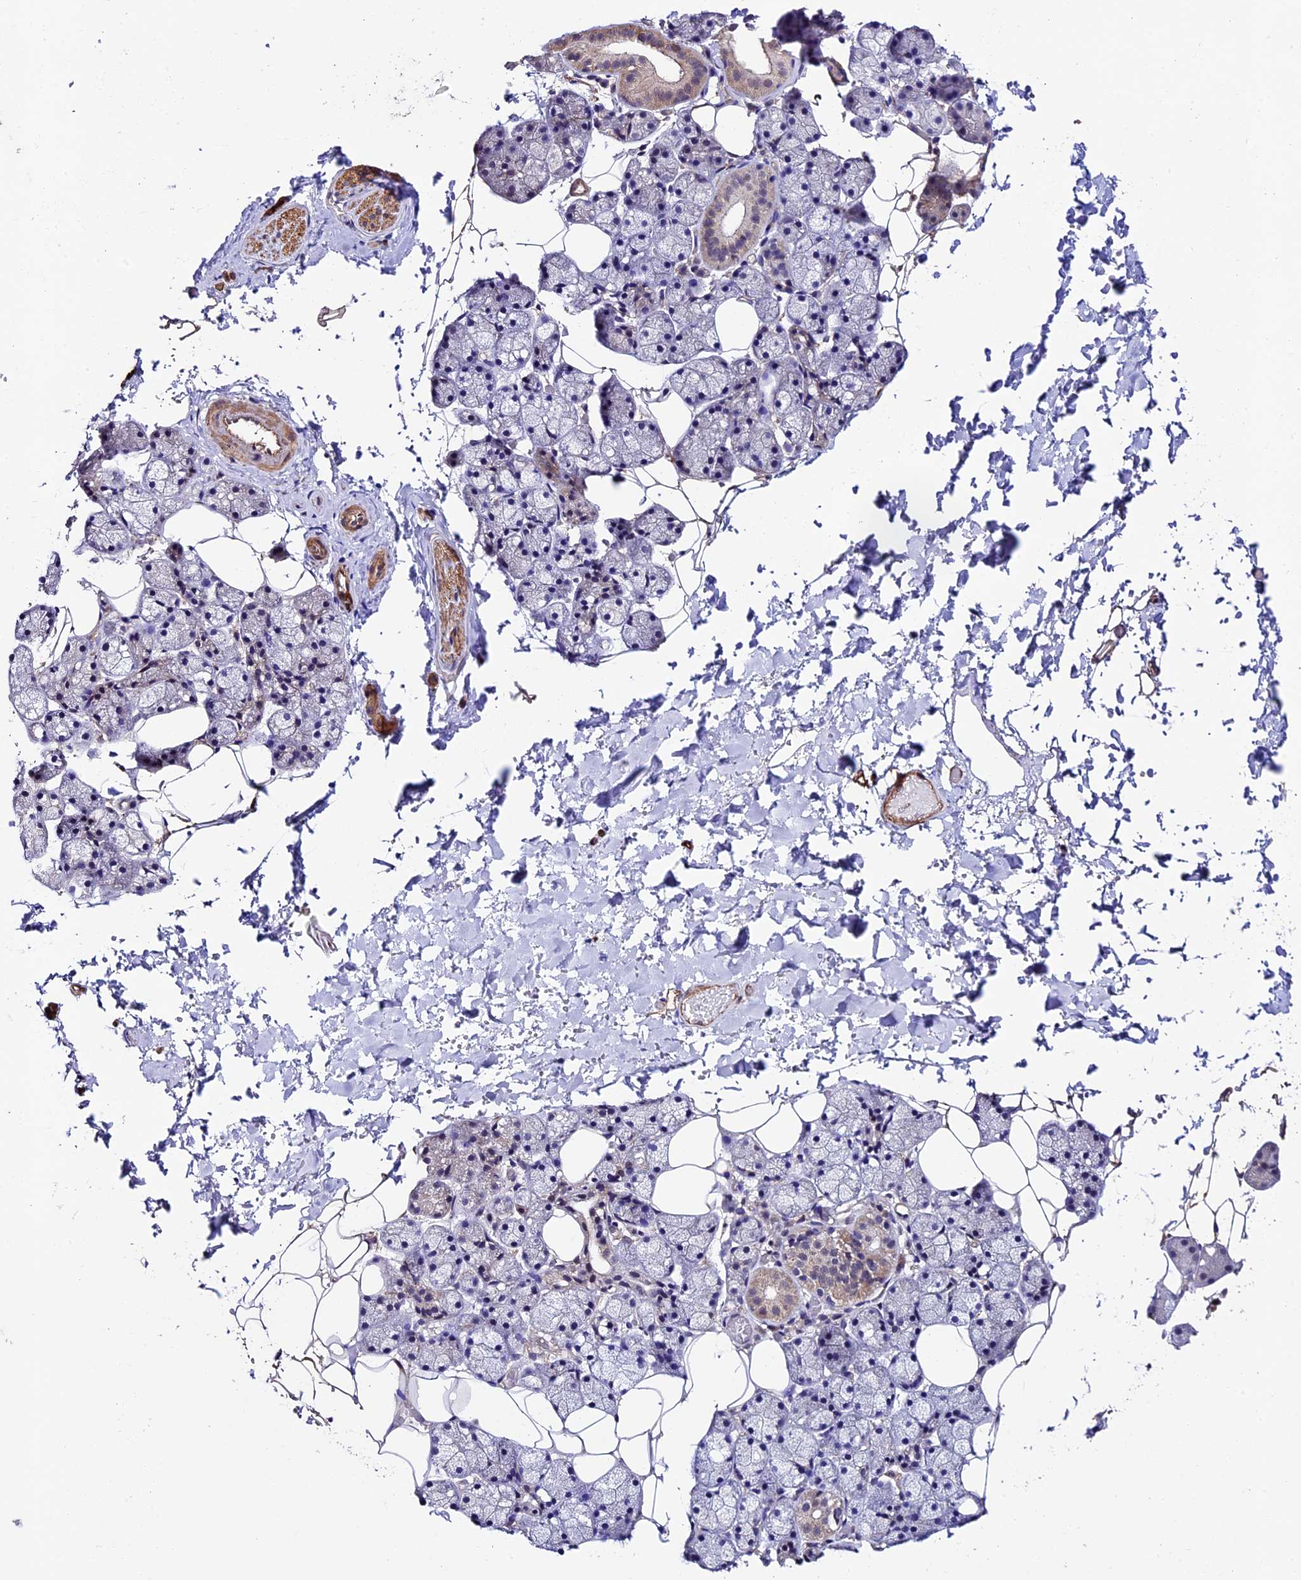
{"staining": {"intensity": "moderate", "quantity": "<25%", "location": "cytoplasmic/membranous"}, "tissue": "salivary gland", "cell_type": "Glandular cells", "image_type": "normal", "snomed": [{"axis": "morphology", "description": "Normal tissue, NOS"}, {"axis": "topography", "description": "Salivary gland"}], "caption": "Immunohistochemical staining of unremarkable human salivary gland reveals moderate cytoplasmic/membranous protein positivity in approximately <25% of glandular cells. (DAB = brown stain, brightfield microscopy at high magnification).", "gene": "LSM7", "patient": {"sex": "female", "age": 33}}